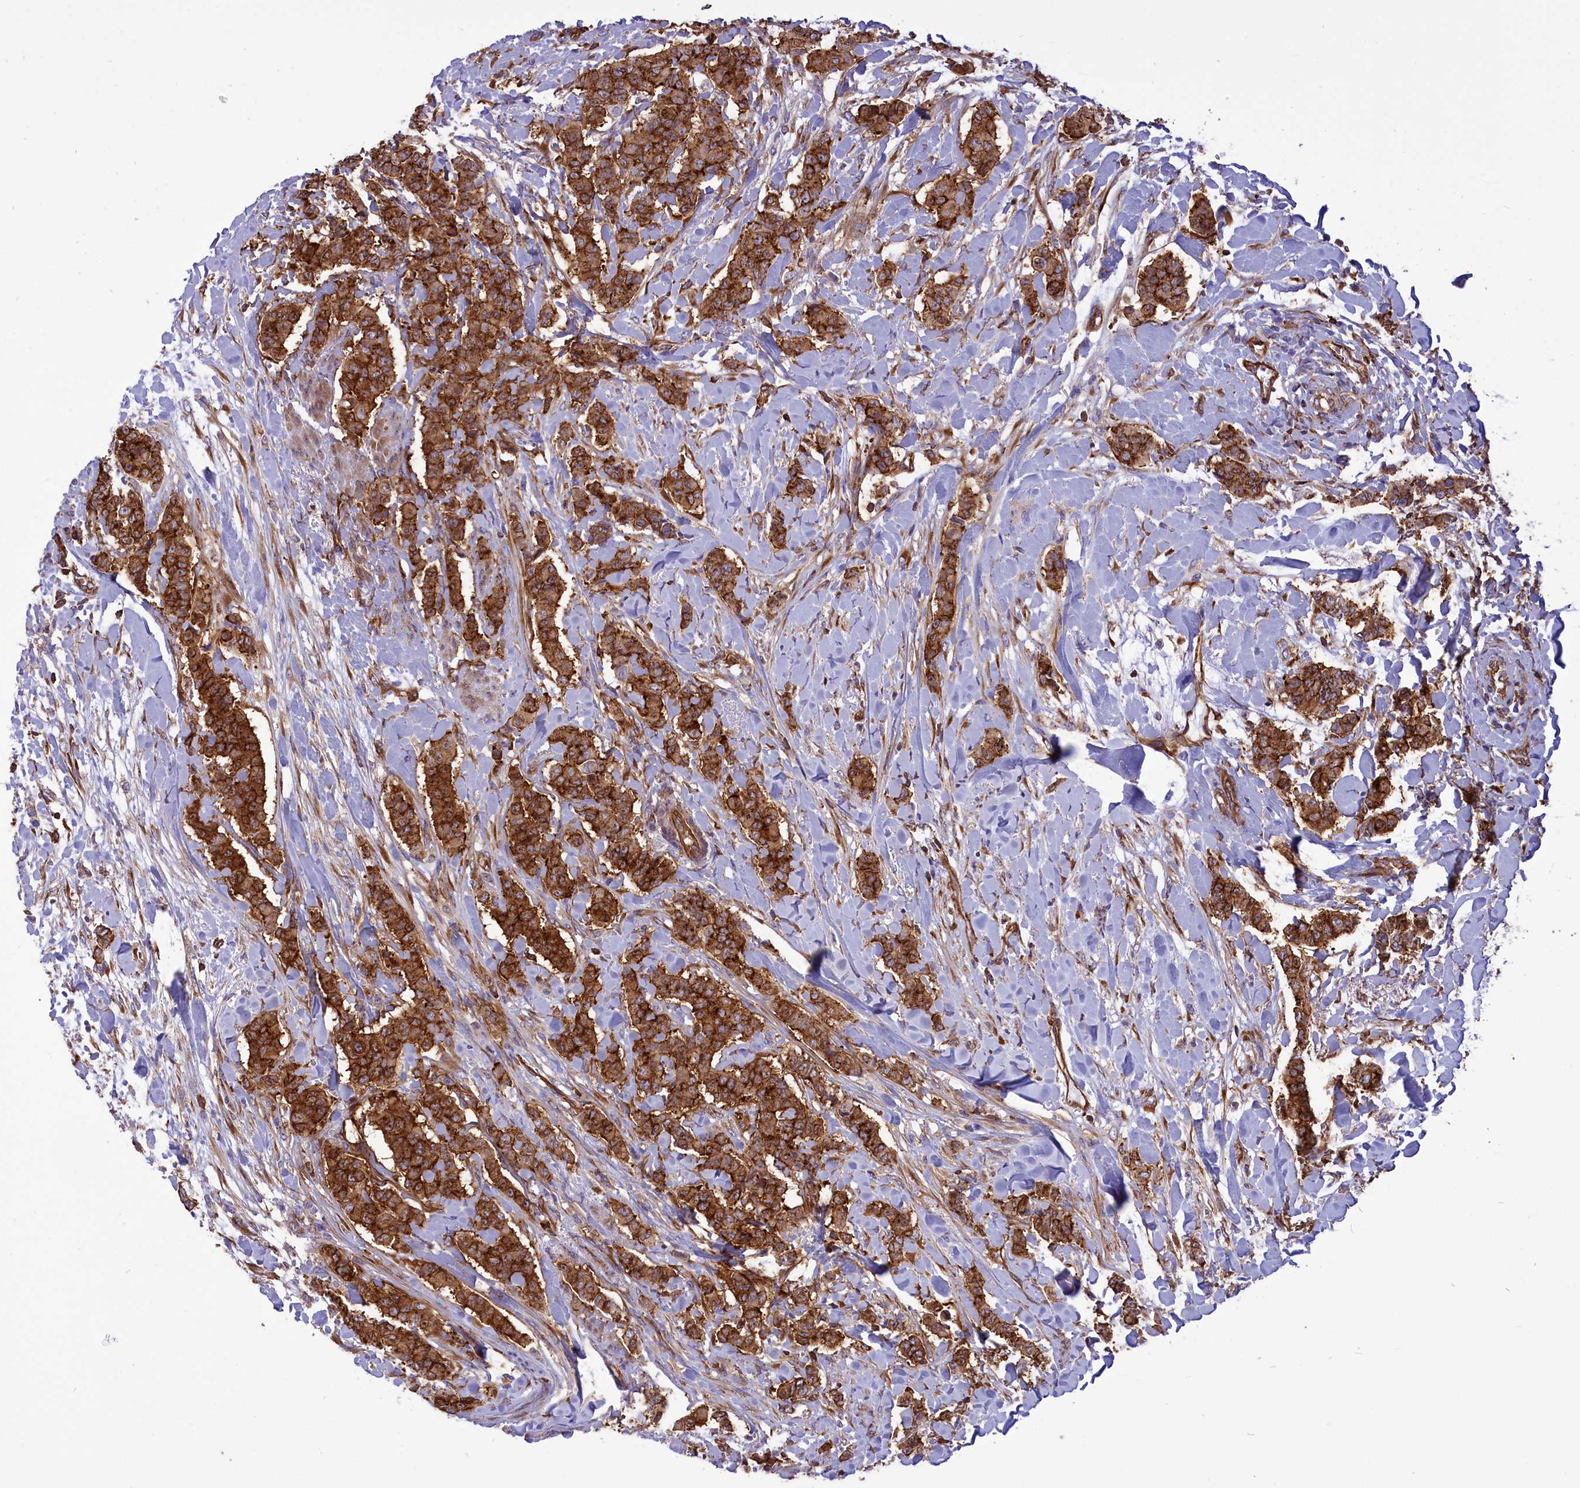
{"staining": {"intensity": "strong", "quantity": ">75%", "location": "cytoplasmic/membranous"}, "tissue": "breast cancer", "cell_type": "Tumor cells", "image_type": "cancer", "snomed": [{"axis": "morphology", "description": "Duct carcinoma"}, {"axis": "topography", "description": "Breast"}], "caption": "IHC of human breast infiltrating ductal carcinoma exhibits high levels of strong cytoplasmic/membranous positivity in about >75% of tumor cells.", "gene": "SEPTIN9", "patient": {"sex": "female", "age": 40}}